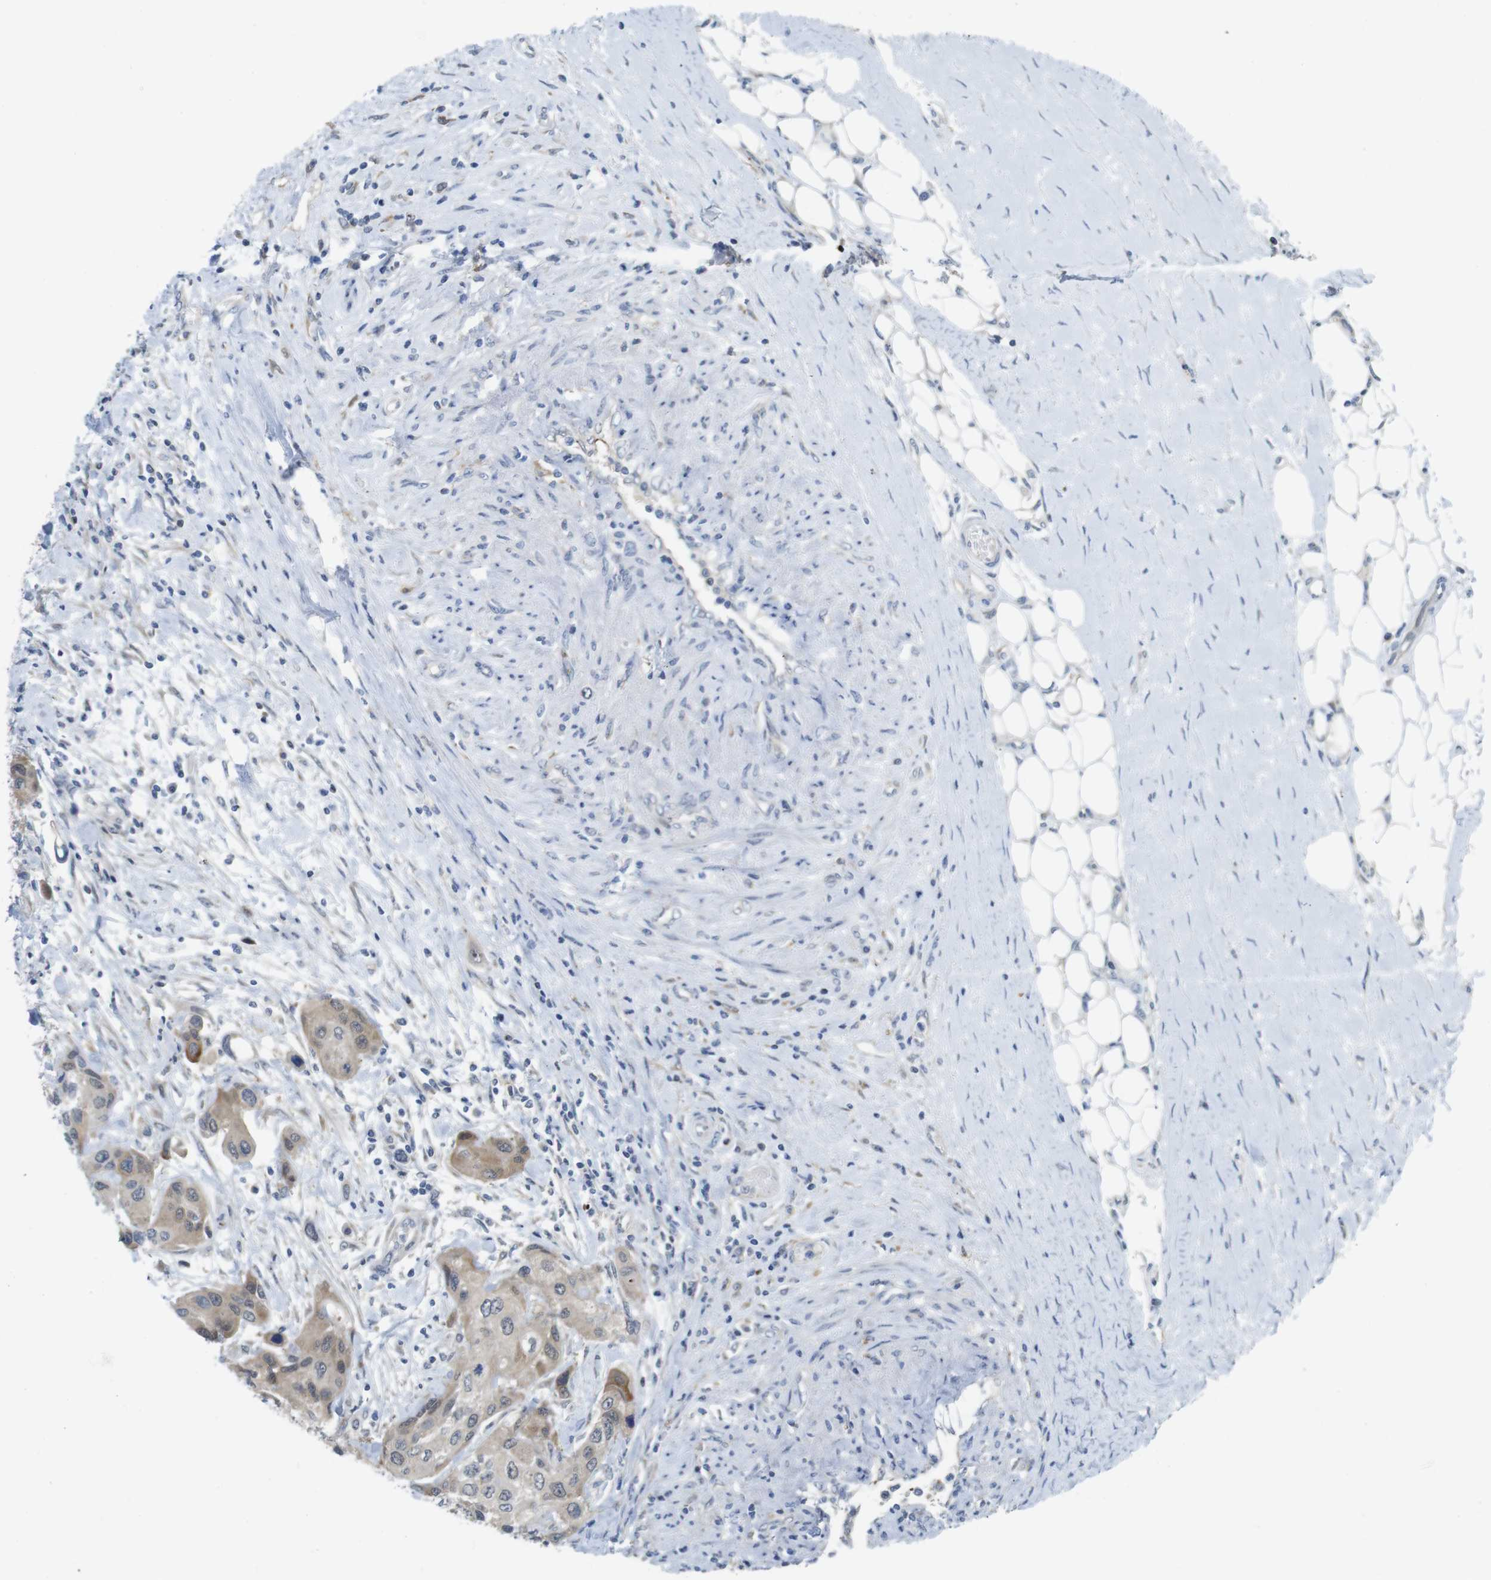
{"staining": {"intensity": "moderate", "quantity": ">75%", "location": "cytoplasmic/membranous"}, "tissue": "urothelial cancer", "cell_type": "Tumor cells", "image_type": "cancer", "snomed": [{"axis": "morphology", "description": "Urothelial carcinoma, High grade"}, {"axis": "topography", "description": "Urinary bladder"}], "caption": "Immunohistochemical staining of human urothelial cancer reveals moderate cytoplasmic/membranous protein staining in about >75% of tumor cells. The staining was performed using DAB (3,3'-diaminobenzidine) to visualize the protein expression in brown, while the nuclei were stained in blue with hematoxylin (Magnification: 20x).", "gene": "CASP2", "patient": {"sex": "female", "age": 56}}